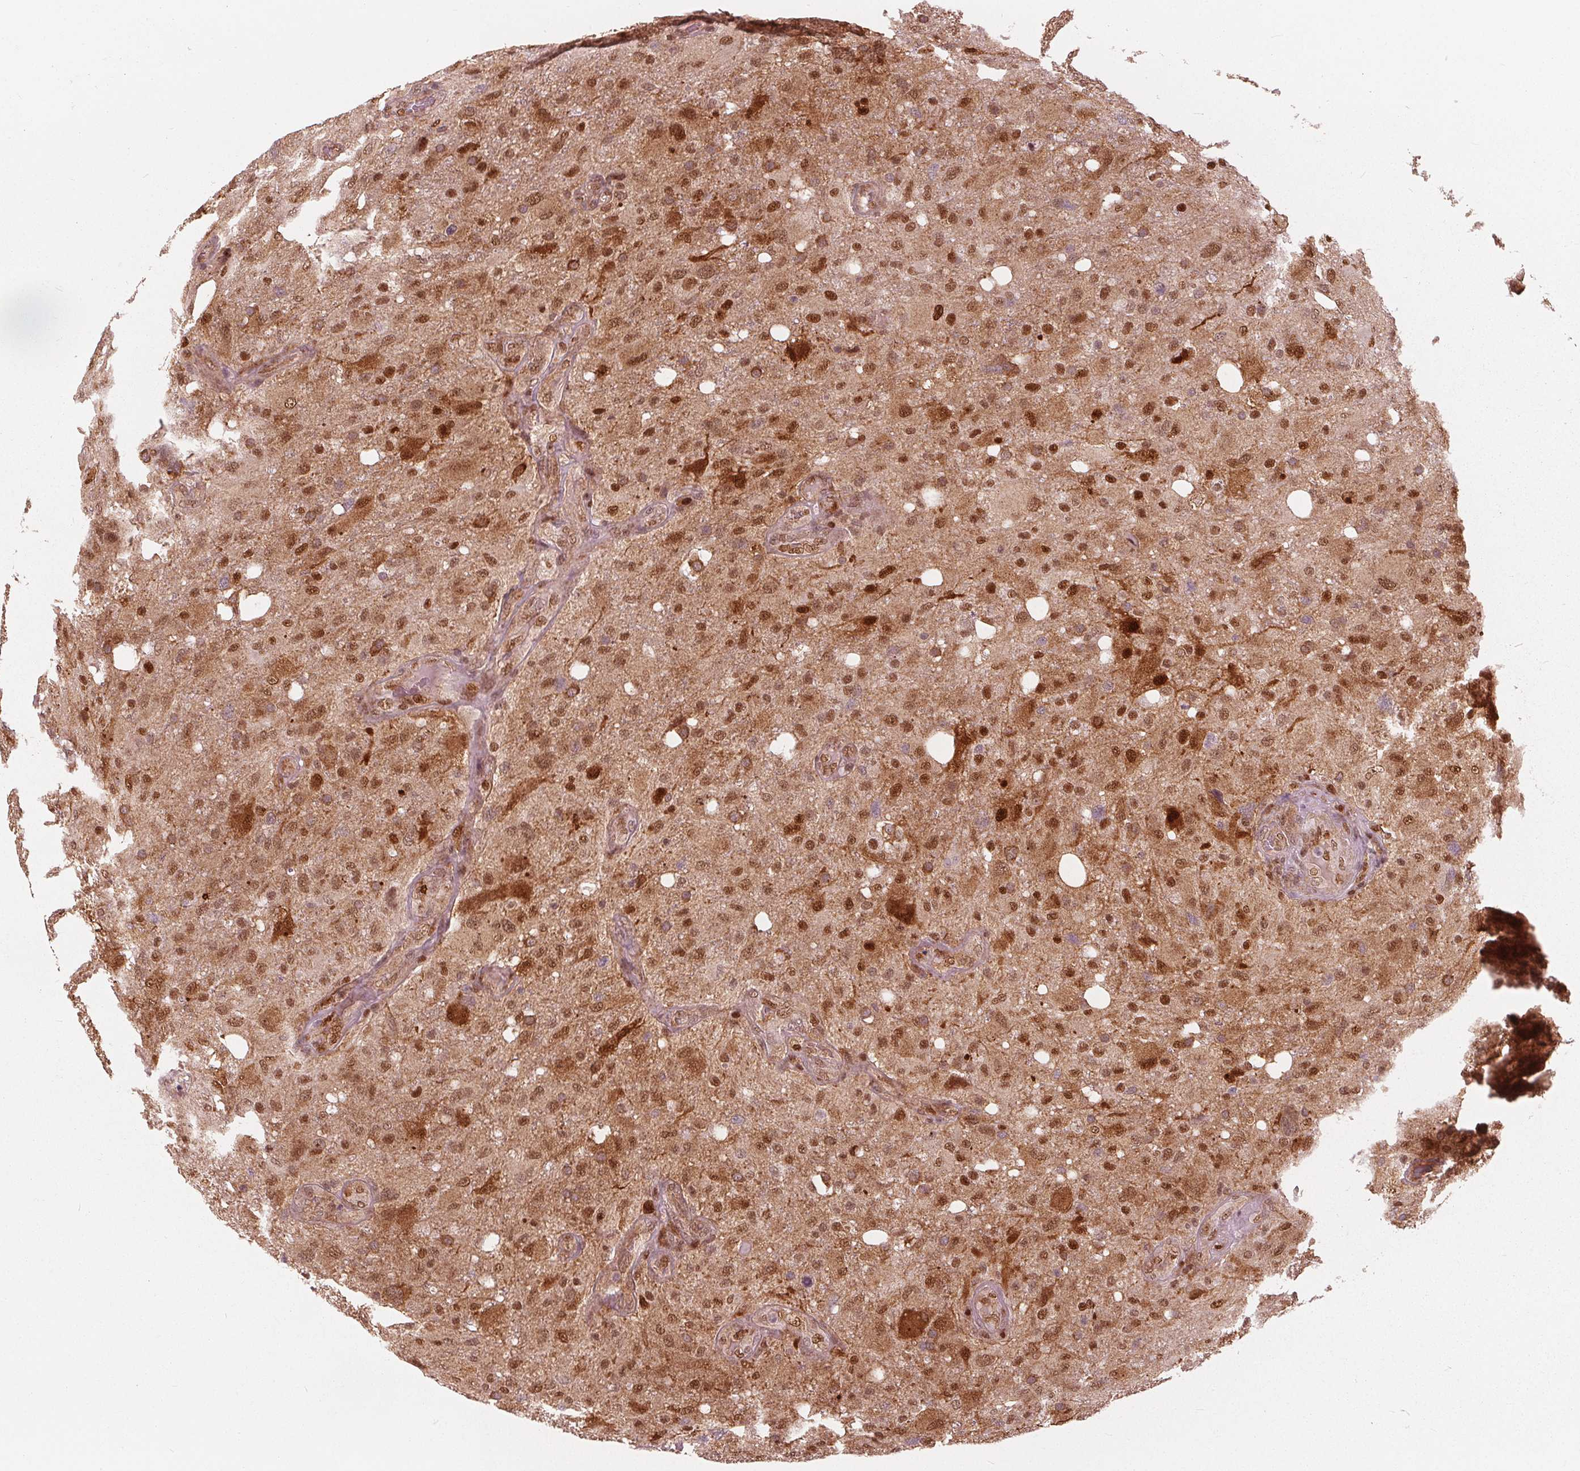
{"staining": {"intensity": "moderate", "quantity": ">75%", "location": "cytoplasmic/membranous,nuclear"}, "tissue": "glioma", "cell_type": "Tumor cells", "image_type": "cancer", "snomed": [{"axis": "morphology", "description": "Glioma, malignant, High grade"}, {"axis": "topography", "description": "Brain"}], "caption": "Glioma stained with a brown dye reveals moderate cytoplasmic/membranous and nuclear positive expression in about >75% of tumor cells.", "gene": "SQSTM1", "patient": {"sex": "male", "age": 53}}